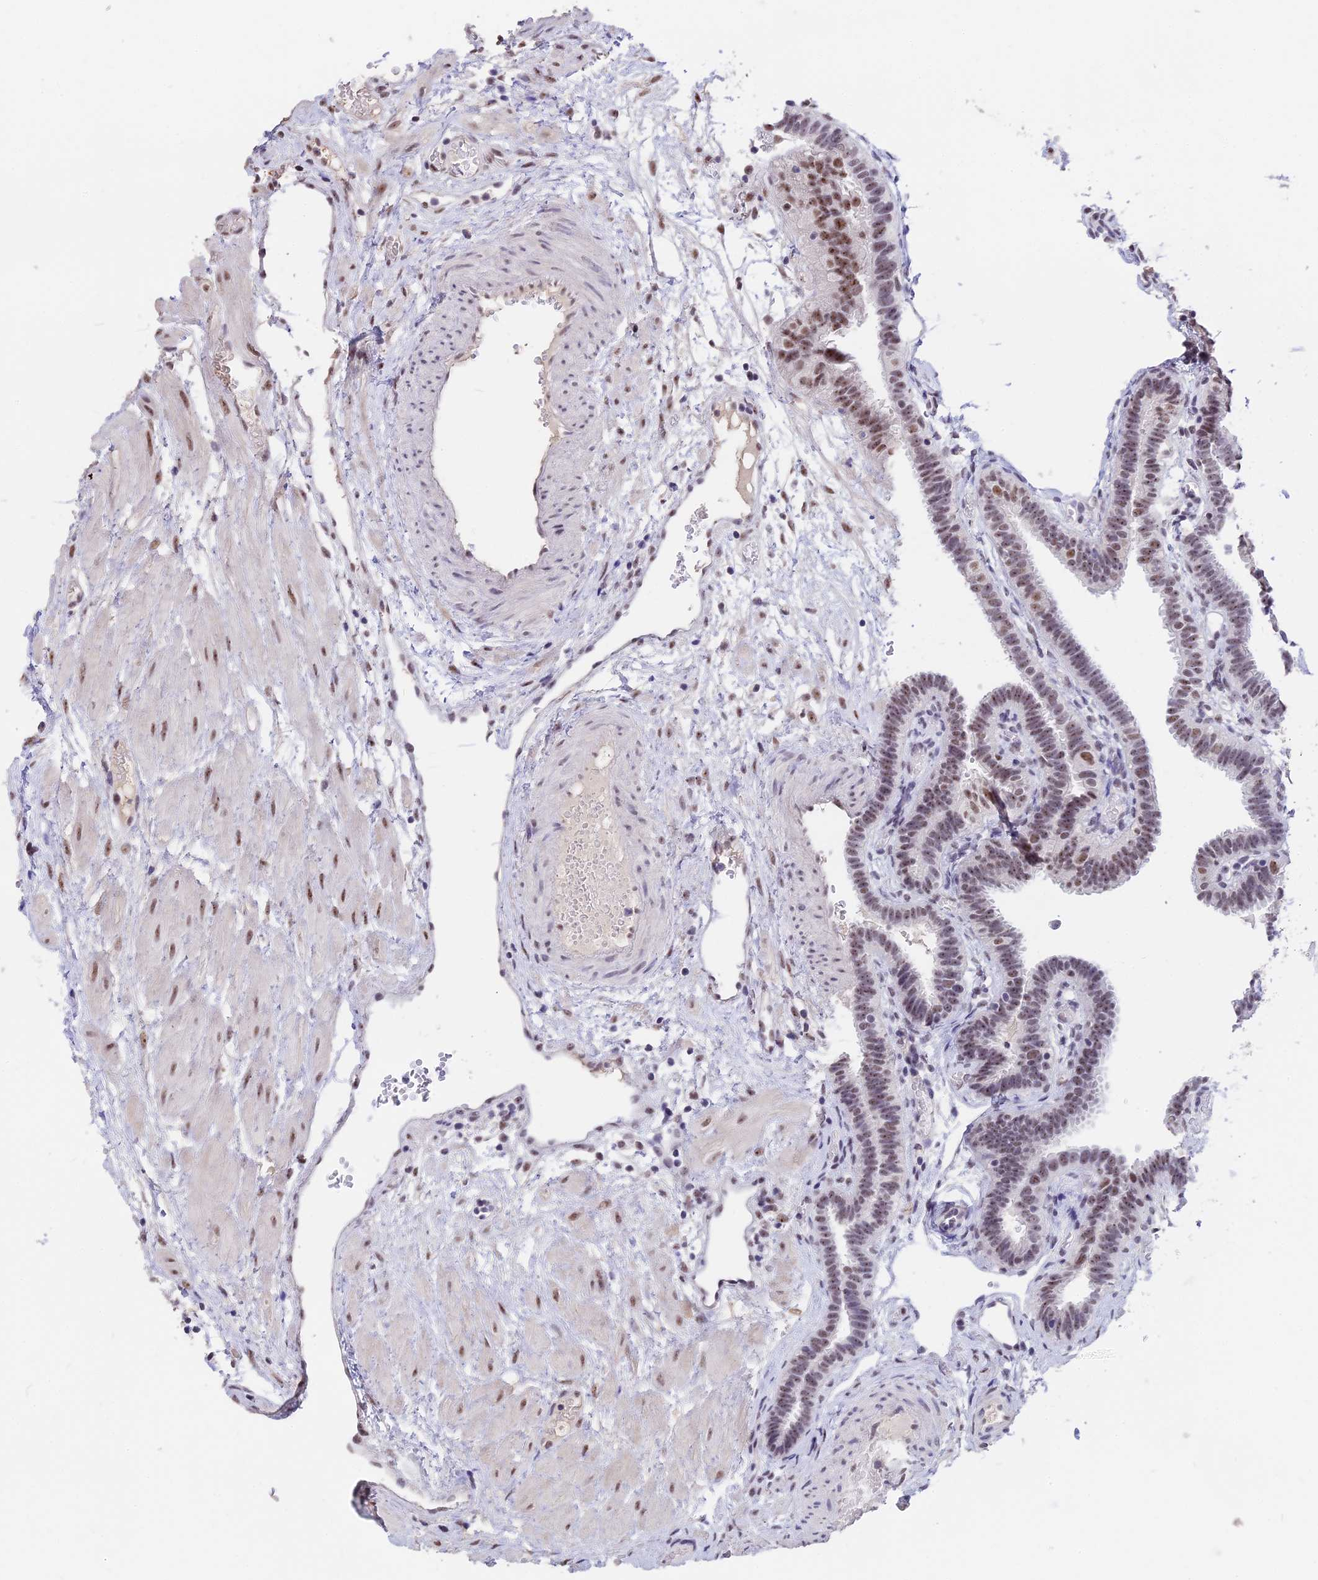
{"staining": {"intensity": "moderate", "quantity": ">75%", "location": "nuclear"}, "tissue": "fallopian tube", "cell_type": "Glandular cells", "image_type": "normal", "snomed": [{"axis": "morphology", "description": "Normal tissue, NOS"}, {"axis": "topography", "description": "Fallopian tube"}], "caption": "Immunohistochemical staining of benign human fallopian tube reveals medium levels of moderate nuclear positivity in approximately >75% of glandular cells.", "gene": "SETD2", "patient": {"sex": "female", "age": 37}}